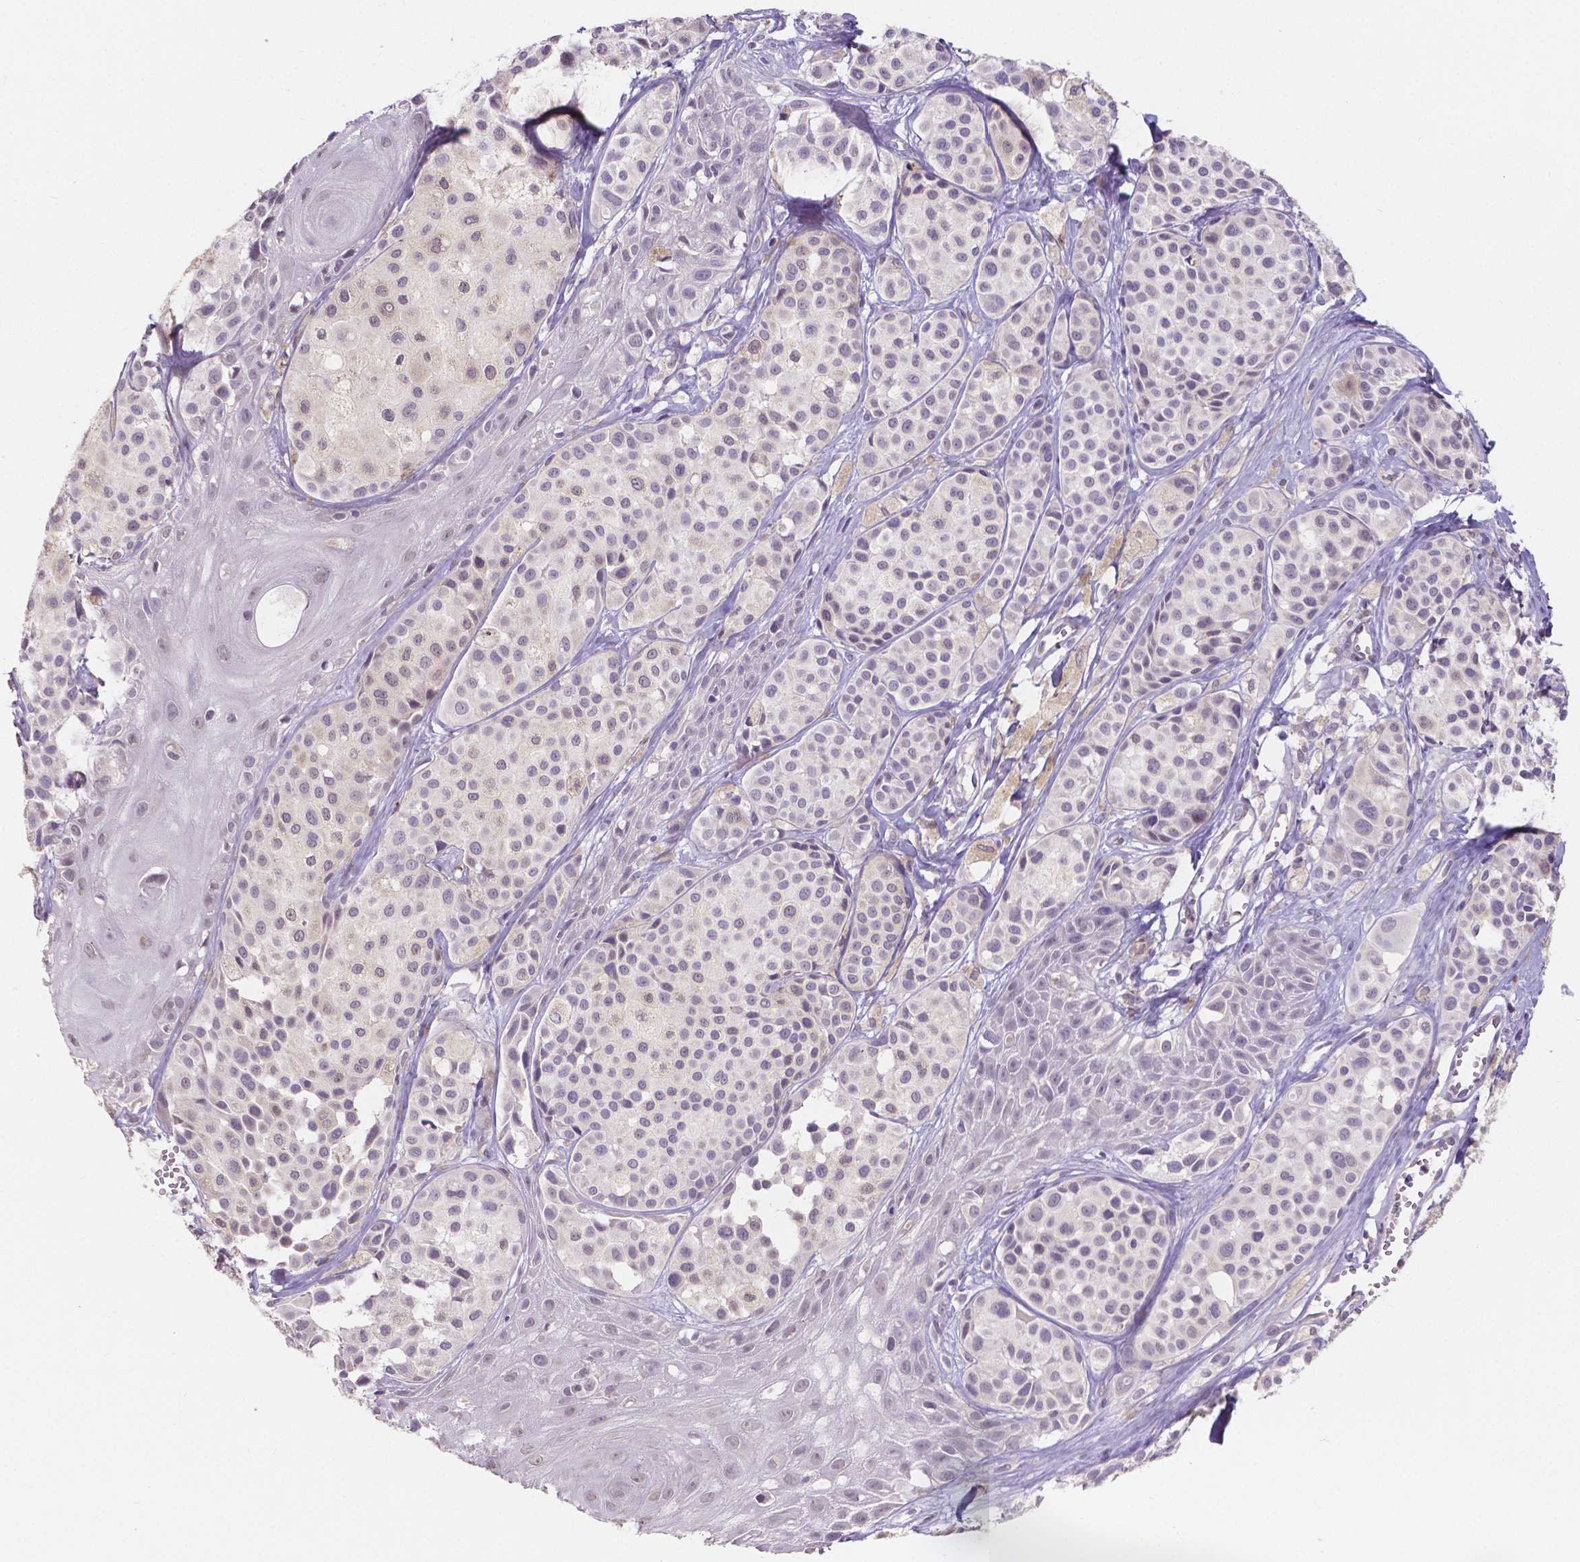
{"staining": {"intensity": "negative", "quantity": "none", "location": "none"}, "tissue": "melanoma", "cell_type": "Tumor cells", "image_type": "cancer", "snomed": [{"axis": "morphology", "description": "Malignant melanoma, NOS"}, {"axis": "topography", "description": "Skin"}], "caption": "There is no significant staining in tumor cells of melanoma. The staining is performed using DAB (3,3'-diaminobenzidine) brown chromogen with nuclei counter-stained in using hematoxylin.", "gene": "ELAVL2", "patient": {"sex": "male", "age": 77}}